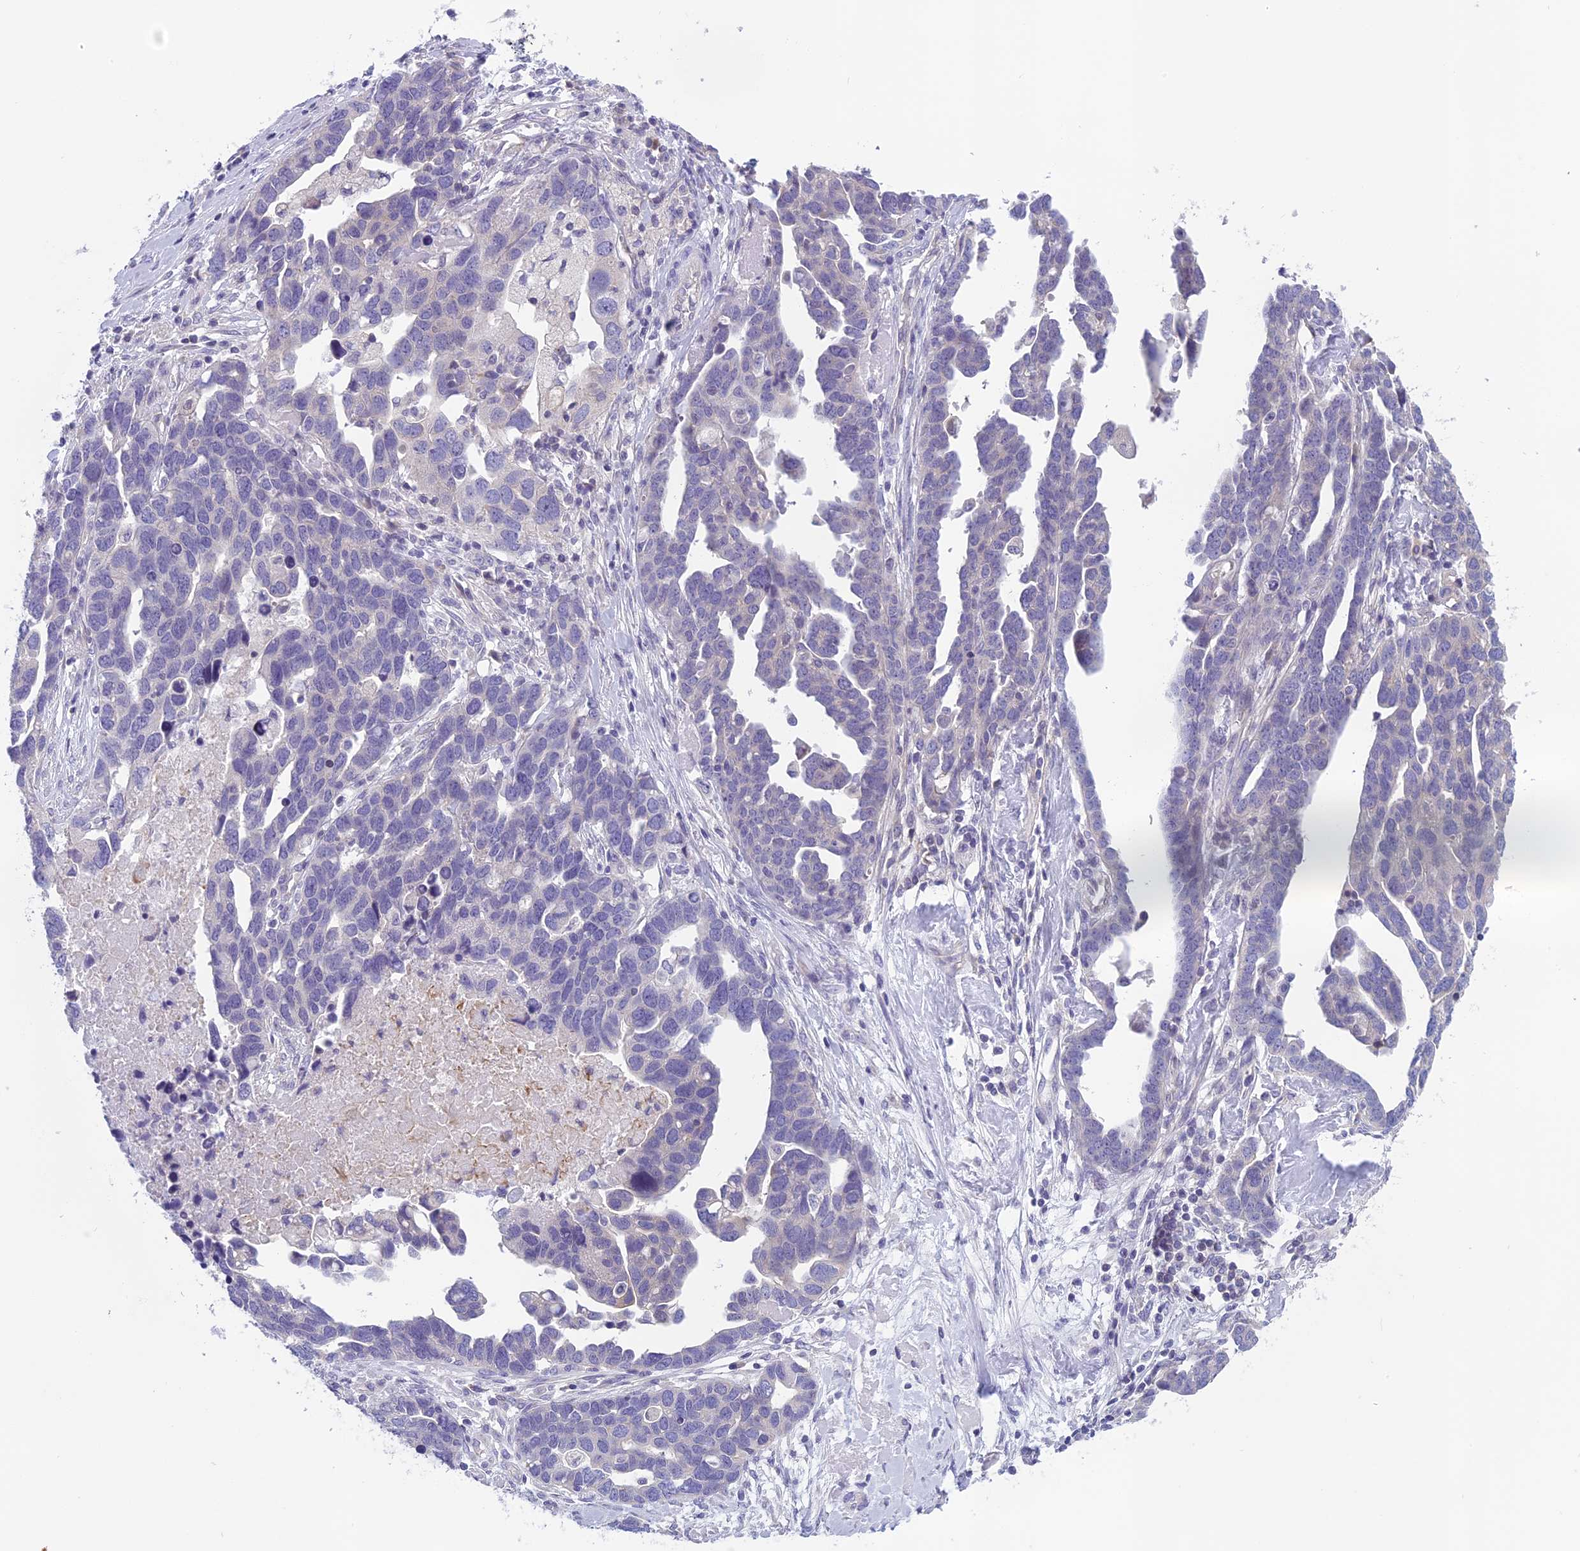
{"staining": {"intensity": "negative", "quantity": "none", "location": "none"}, "tissue": "ovarian cancer", "cell_type": "Tumor cells", "image_type": "cancer", "snomed": [{"axis": "morphology", "description": "Cystadenocarcinoma, serous, NOS"}, {"axis": "topography", "description": "Ovary"}], "caption": "DAB immunohistochemical staining of human ovarian cancer displays no significant expression in tumor cells.", "gene": "ARHGEF37", "patient": {"sex": "female", "age": 54}}